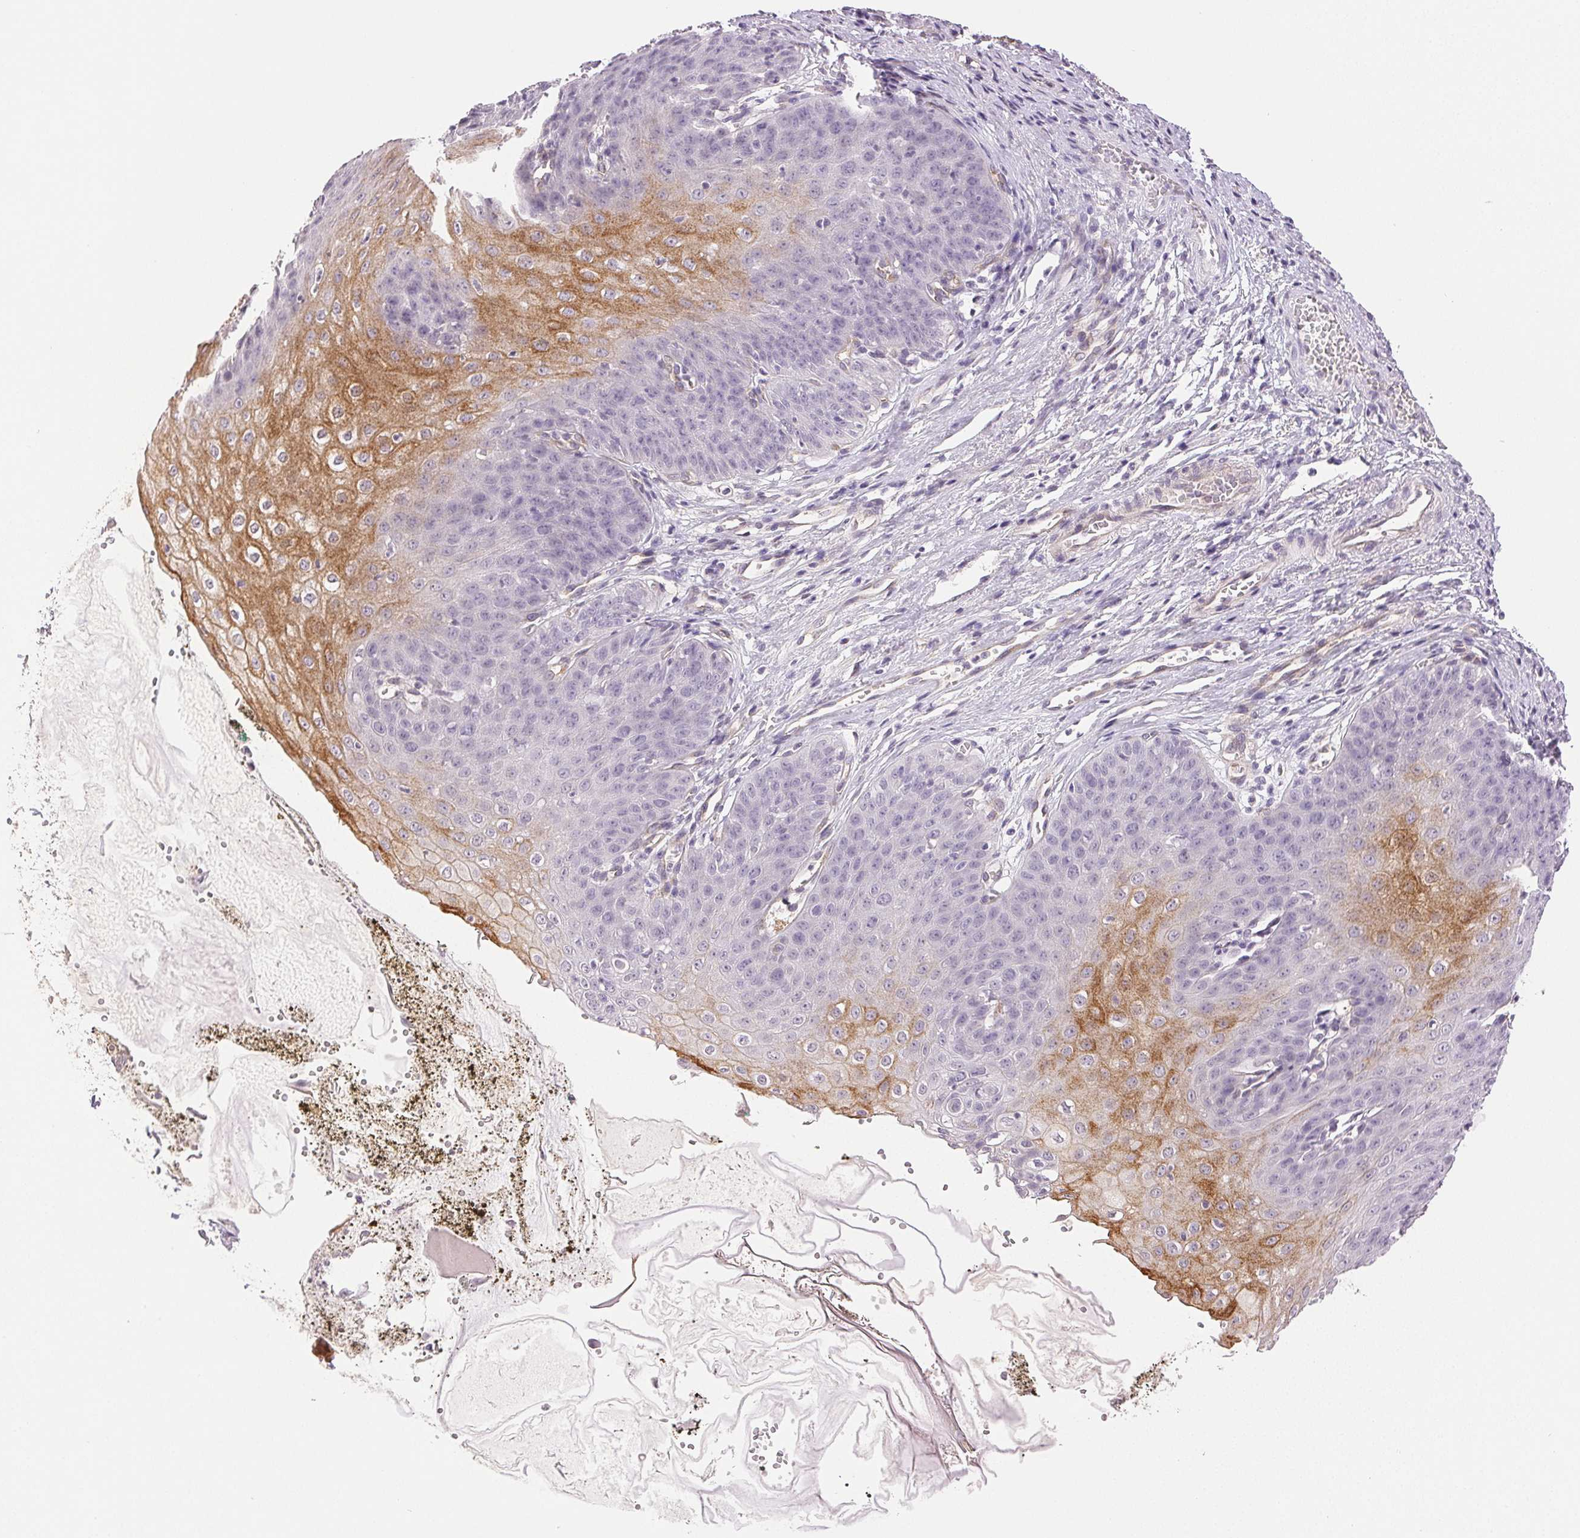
{"staining": {"intensity": "moderate", "quantity": "<25%", "location": "cytoplasmic/membranous"}, "tissue": "esophagus", "cell_type": "Squamous epithelial cells", "image_type": "normal", "snomed": [{"axis": "morphology", "description": "Normal tissue, NOS"}, {"axis": "topography", "description": "Esophagus"}], "caption": "Benign esophagus displays moderate cytoplasmic/membranous positivity in approximately <25% of squamous epithelial cells, visualized by immunohistochemistry.", "gene": "PLCB1", "patient": {"sex": "male", "age": 71}}